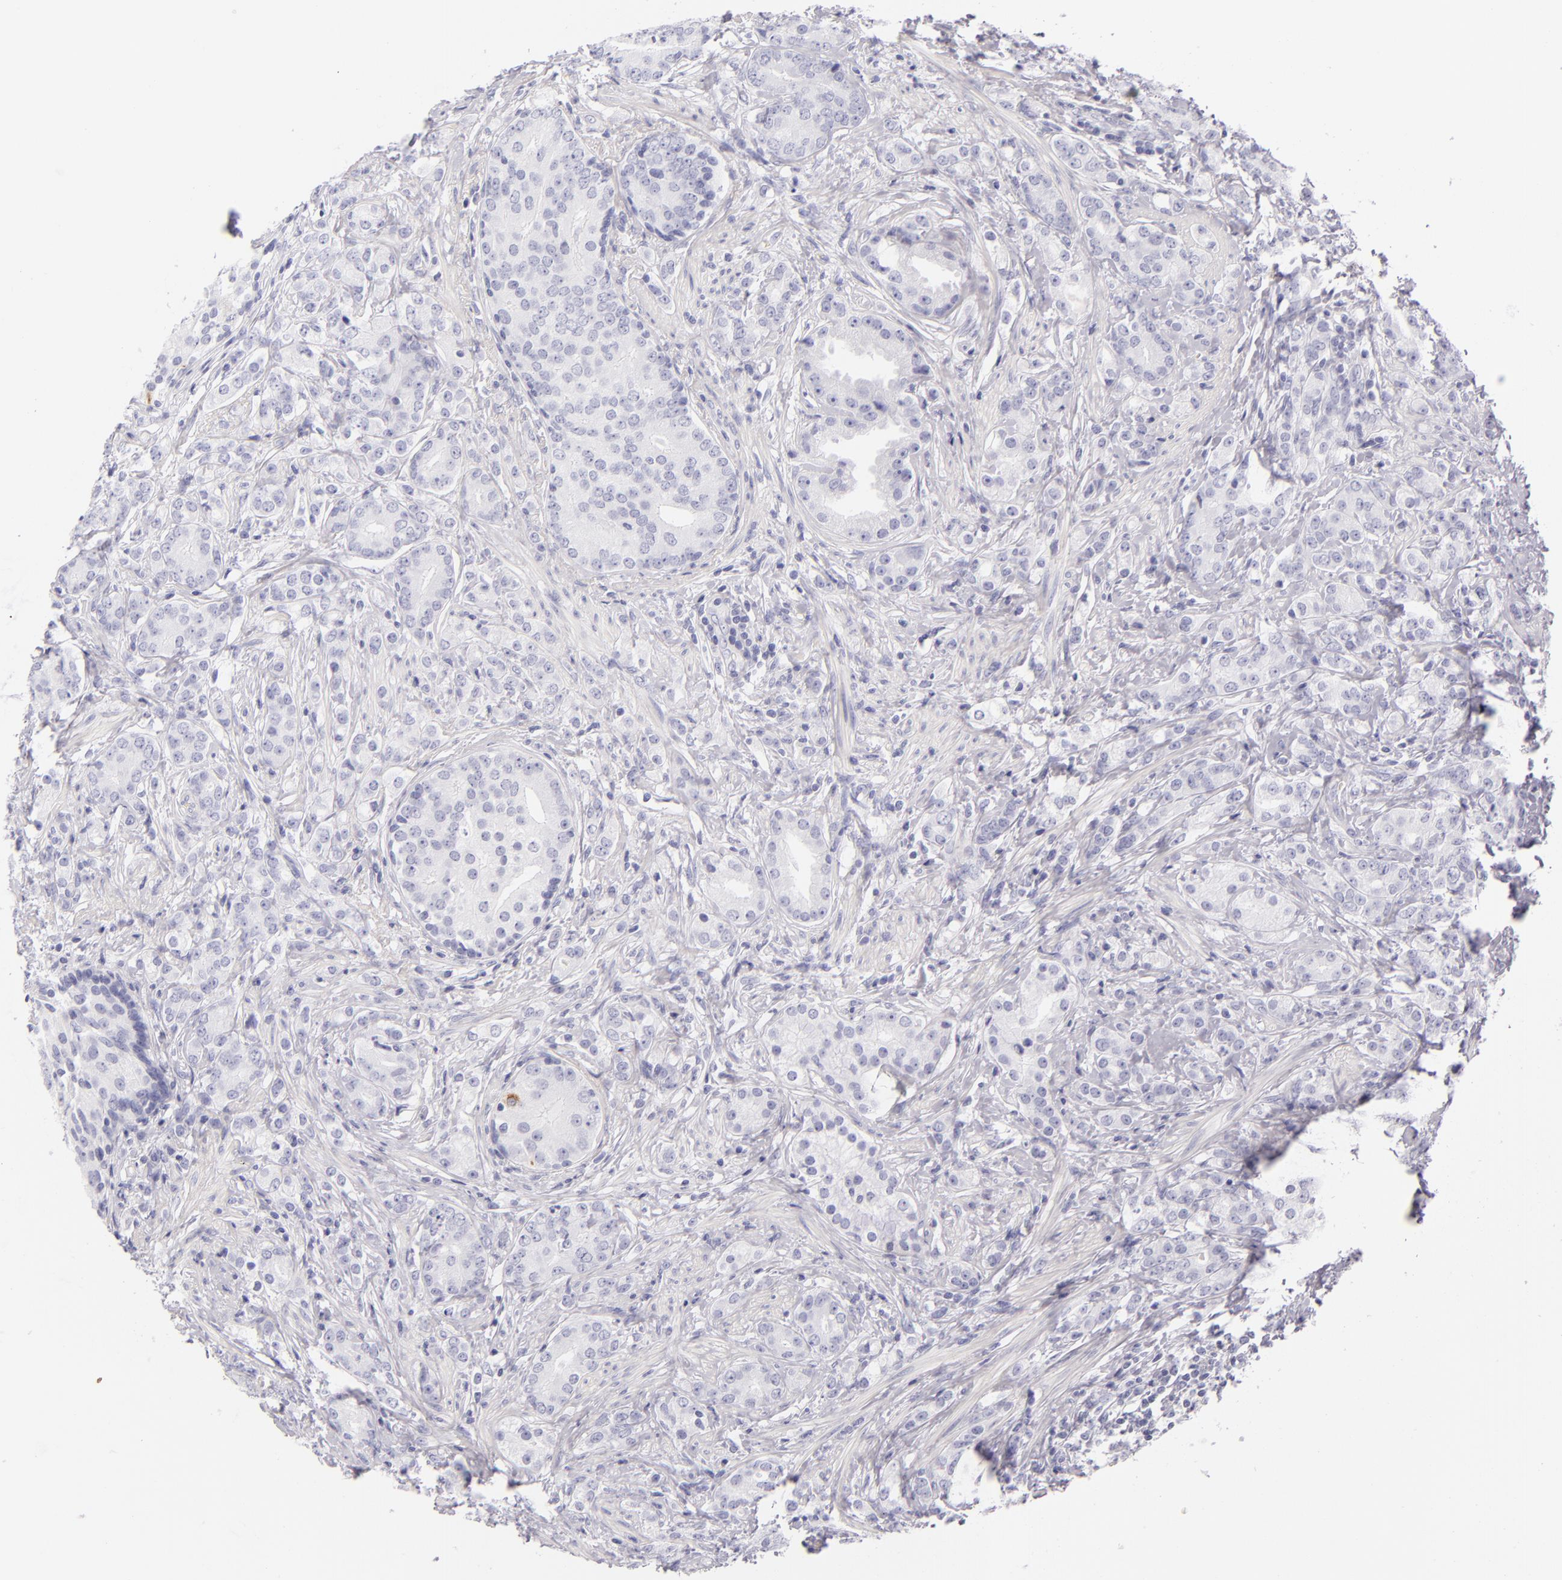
{"staining": {"intensity": "negative", "quantity": "none", "location": "none"}, "tissue": "prostate cancer", "cell_type": "Tumor cells", "image_type": "cancer", "snomed": [{"axis": "morphology", "description": "Adenocarcinoma, Medium grade"}, {"axis": "topography", "description": "Prostate"}], "caption": "This micrograph is of prostate cancer (adenocarcinoma (medium-grade)) stained with immunohistochemistry (IHC) to label a protein in brown with the nuclei are counter-stained blue. There is no expression in tumor cells. (DAB (3,3'-diaminobenzidine) immunohistochemistry, high magnification).", "gene": "INA", "patient": {"sex": "male", "age": 59}}